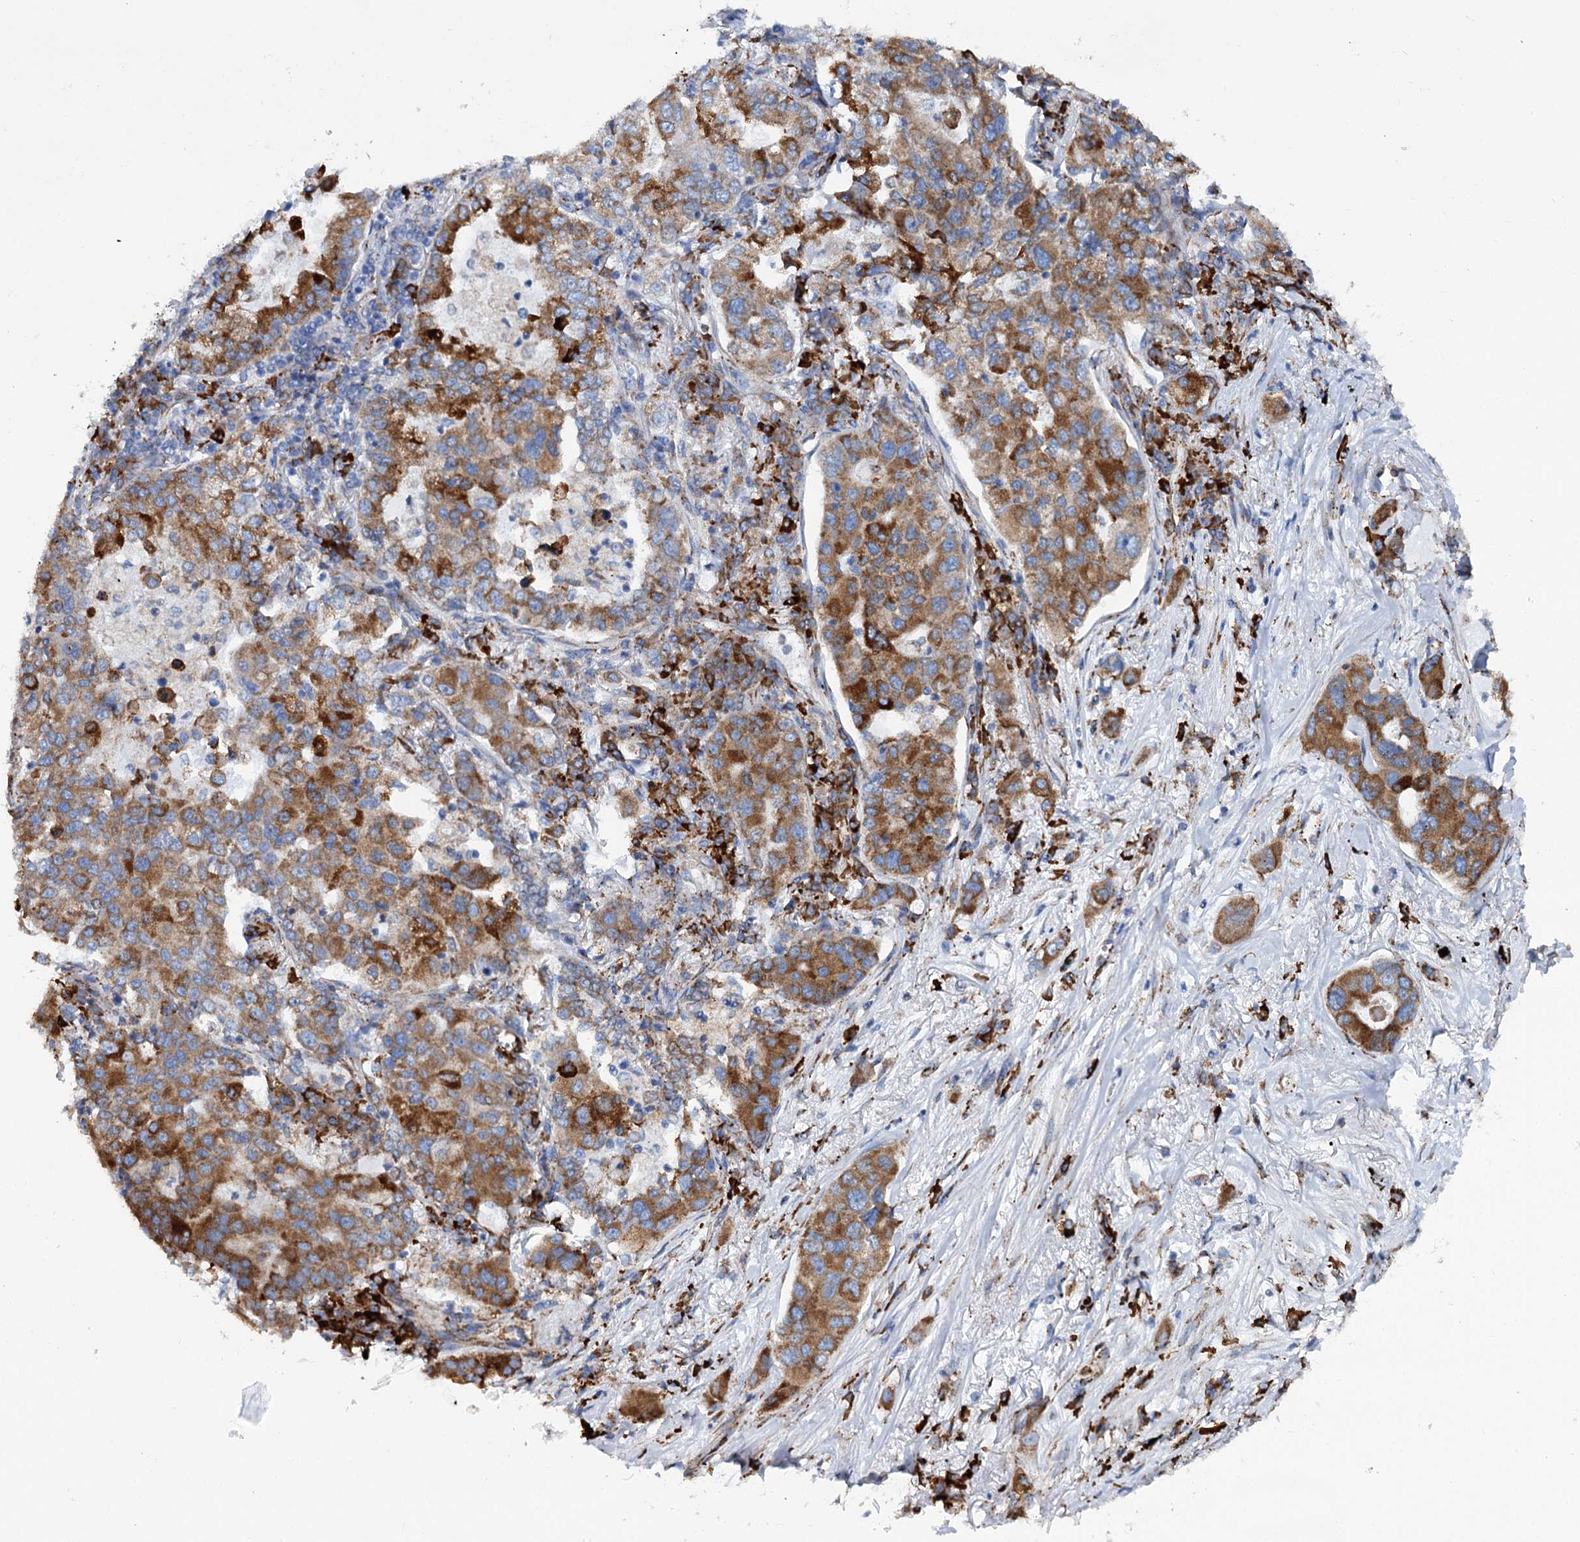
{"staining": {"intensity": "strong", "quantity": ">75%", "location": "cytoplasmic/membranous"}, "tissue": "lung cancer", "cell_type": "Tumor cells", "image_type": "cancer", "snomed": [{"axis": "morphology", "description": "Adenocarcinoma, NOS"}, {"axis": "topography", "description": "Lung"}], "caption": "Immunohistochemistry (IHC) staining of lung adenocarcinoma, which displays high levels of strong cytoplasmic/membranous expression in about >75% of tumor cells indicating strong cytoplasmic/membranous protein expression. The staining was performed using DAB (brown) for protein detection and nuclei were counterstained in hematoxylin (blue).", "gene": "SHE", "patient": {"sex": "male", "age": 49}}